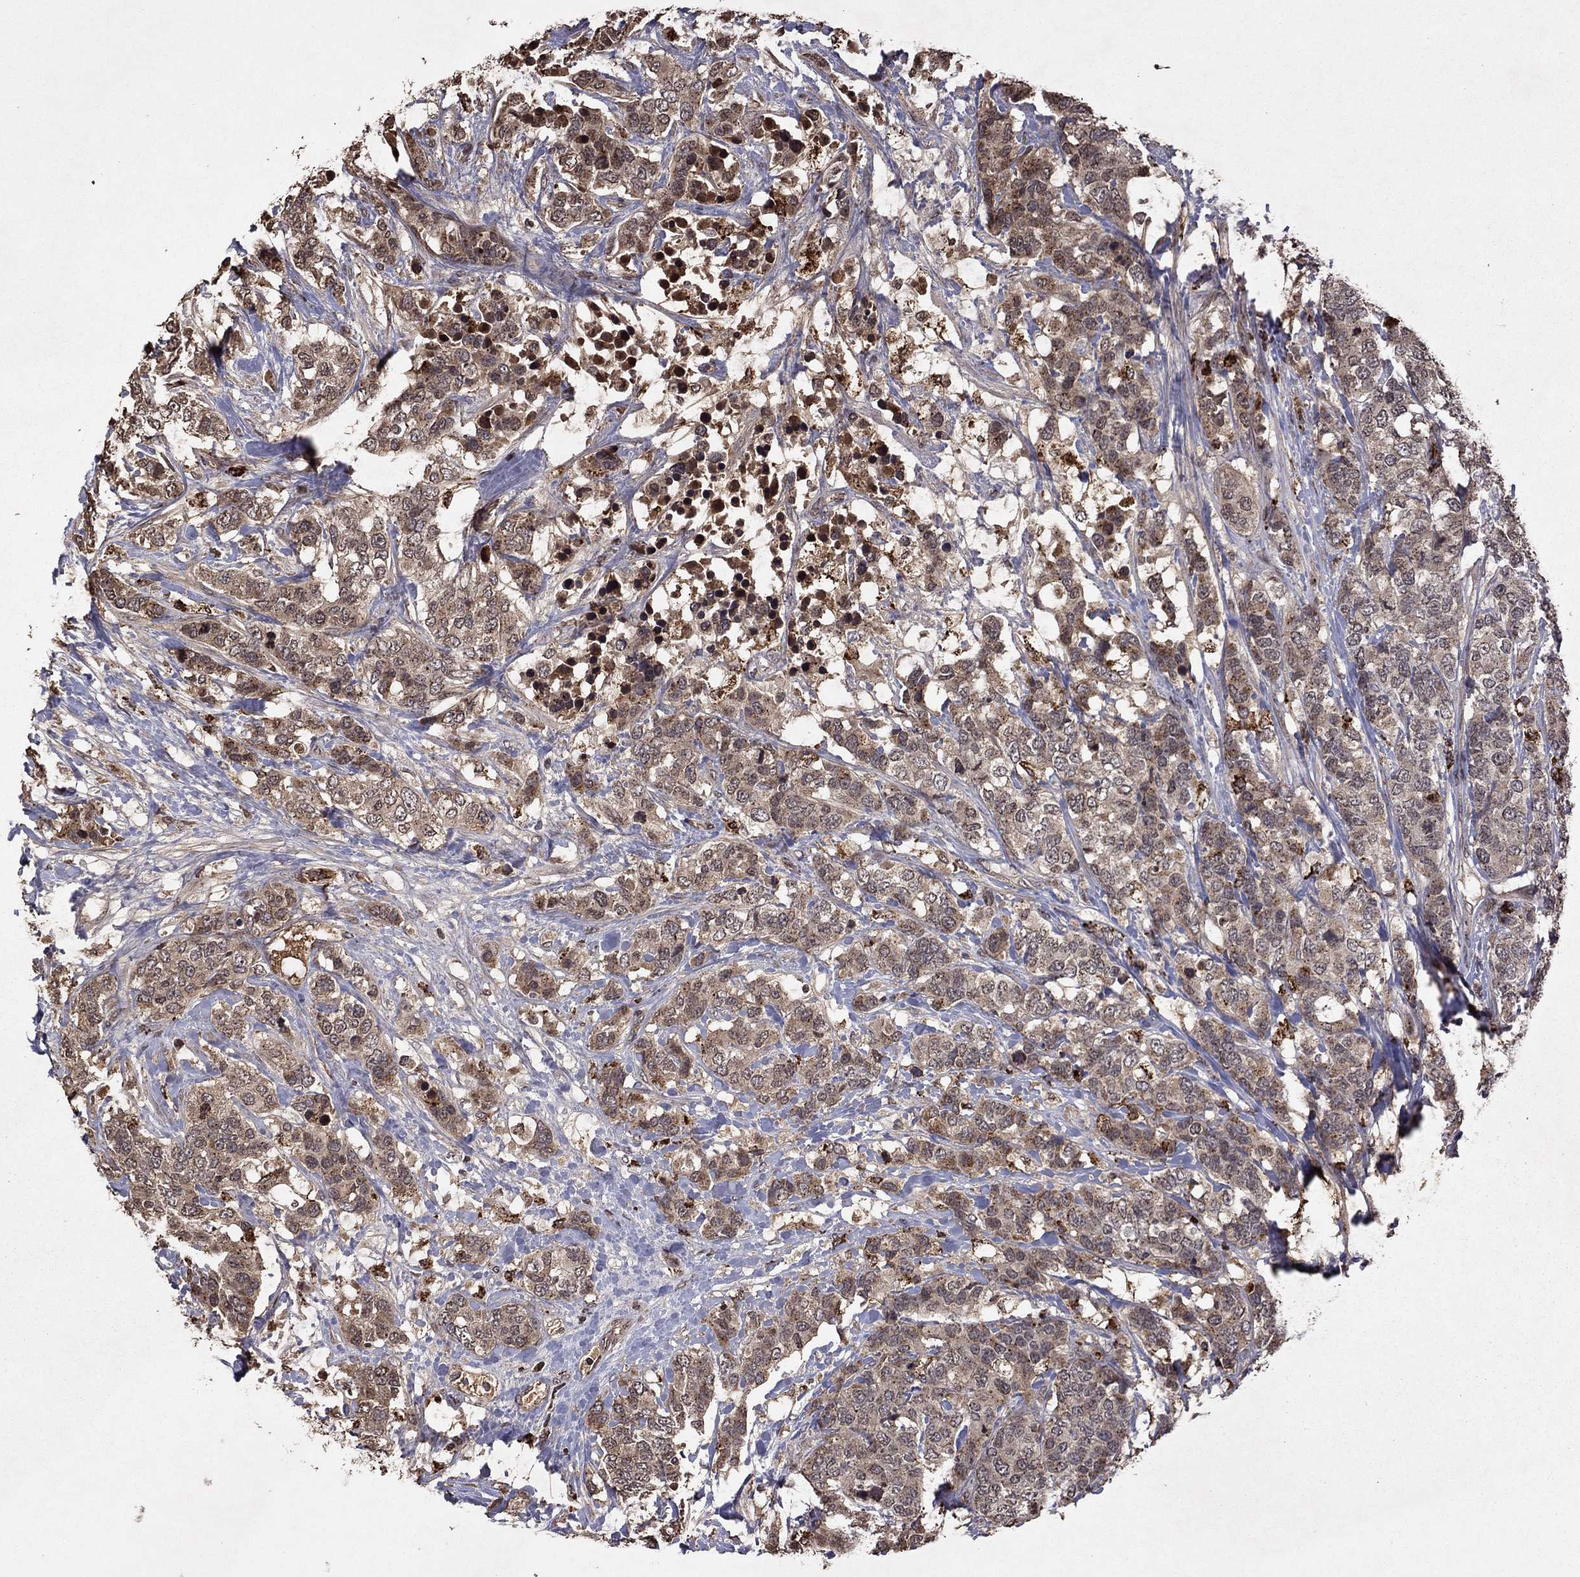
{"staining": {"intensity": "weak", "quantity": "25%-75%", "location": "cytoplasmic/membranous"}, "tissue": "breast cancer", "cell_type": "Tumor cells", "image_type": "cancer", "snomed": [{"axis": "morphology", "description": "Lobular carcinoma"}, {"axis": "topography", "description": "Breast"}], "caption": "This is an image of immunohistochemistry staining of lobular carcinoma (breast), which shows weak expression in the cytoplasmic/membranous of tumor cells.", "gene": "NLGN1", "patient": {"sex": "female", "age": 59}}